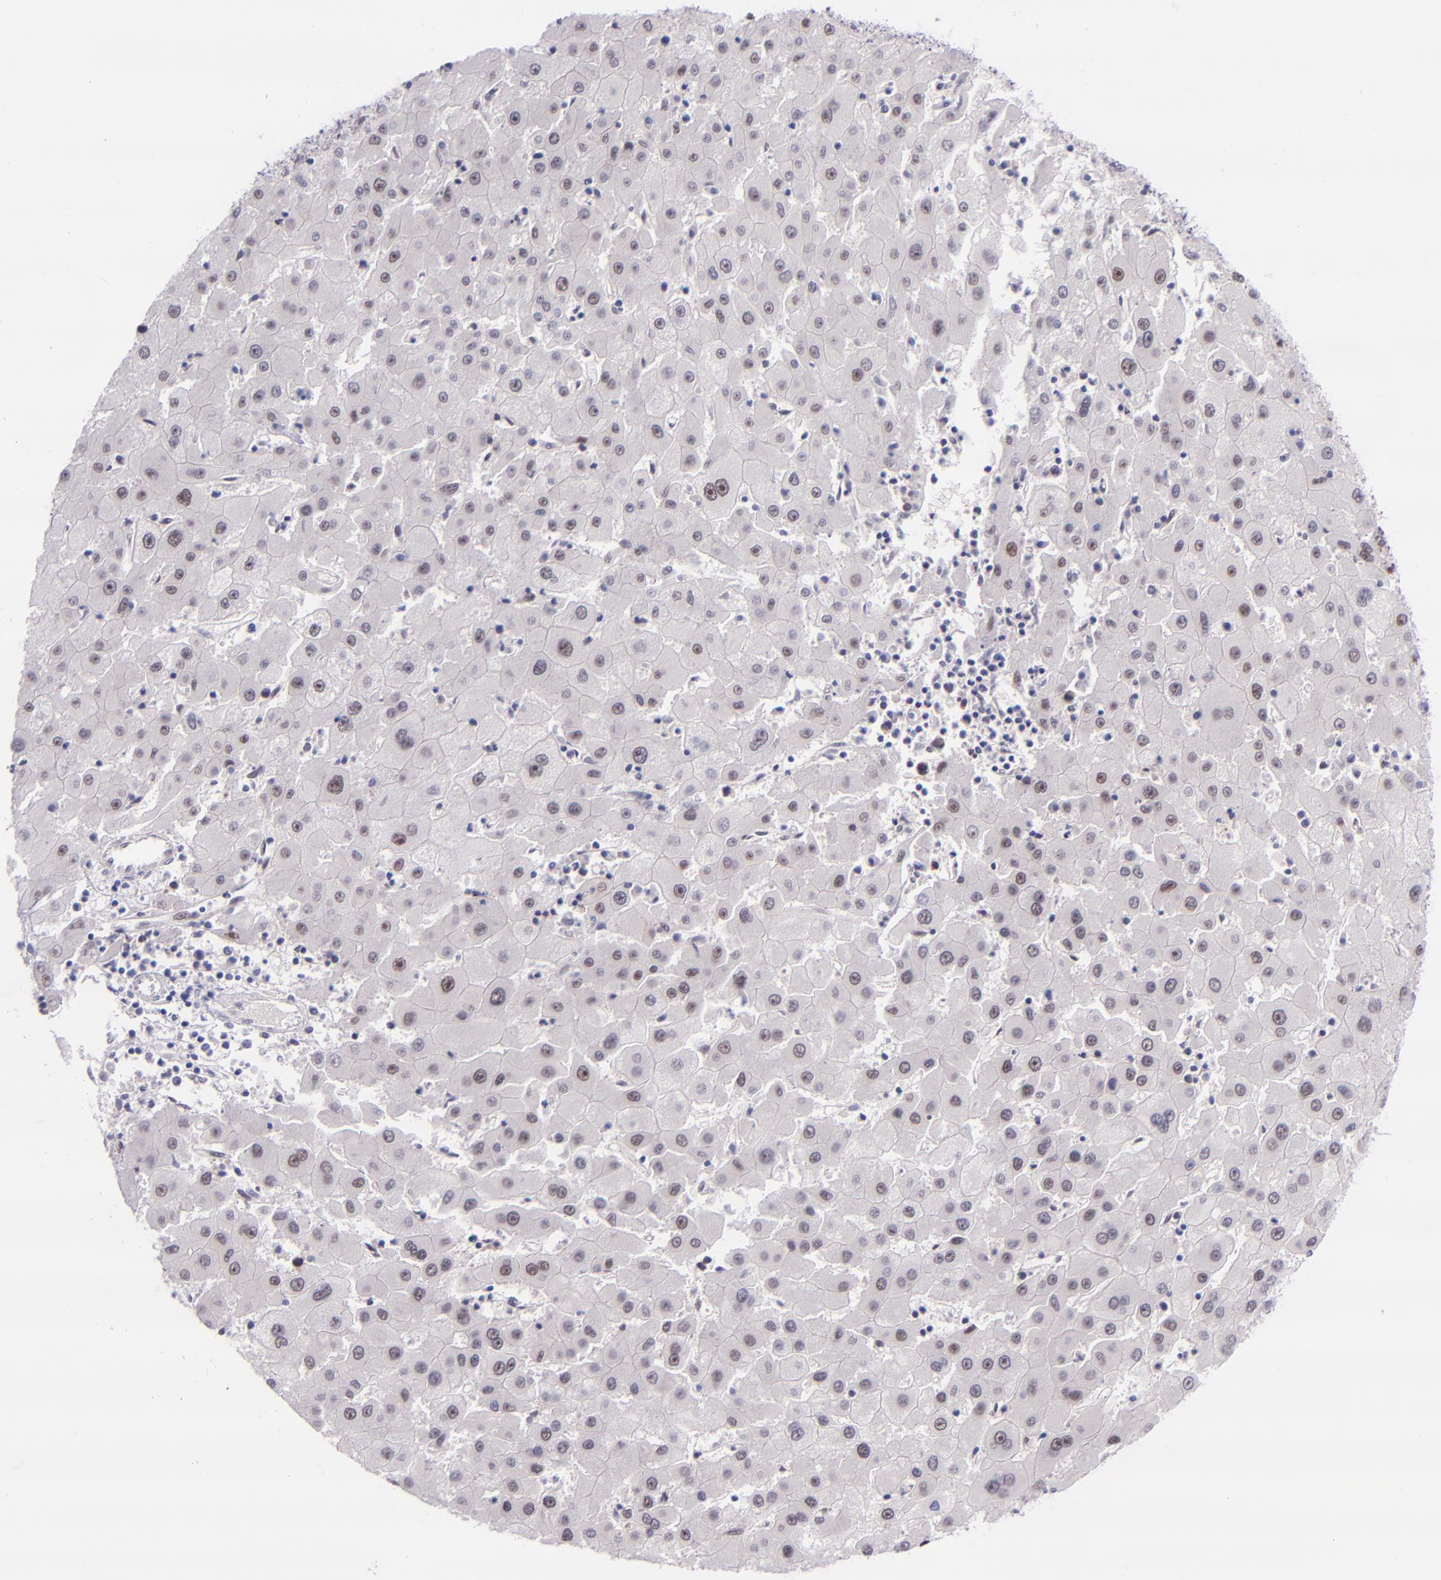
{"staining": {"intensity": "weak", "quantity": "<25%", "location": "nuclear"}, "tissue": "liver cancer", "cell_type": "Tumor cells", "image_type": "cancer", "snomed": [{"axis": "morphology", "description": "Carcinoma, Hepatocellular, NOS"}, {"axis": "topography", "description": "Liver"}], "caption": "The micrograph displays no significant staining in tumor cells of liver cancer (hepatocellular carcinoma).", "gene": "GPKOW", "patient": {"sex": "male", "age": 72}}